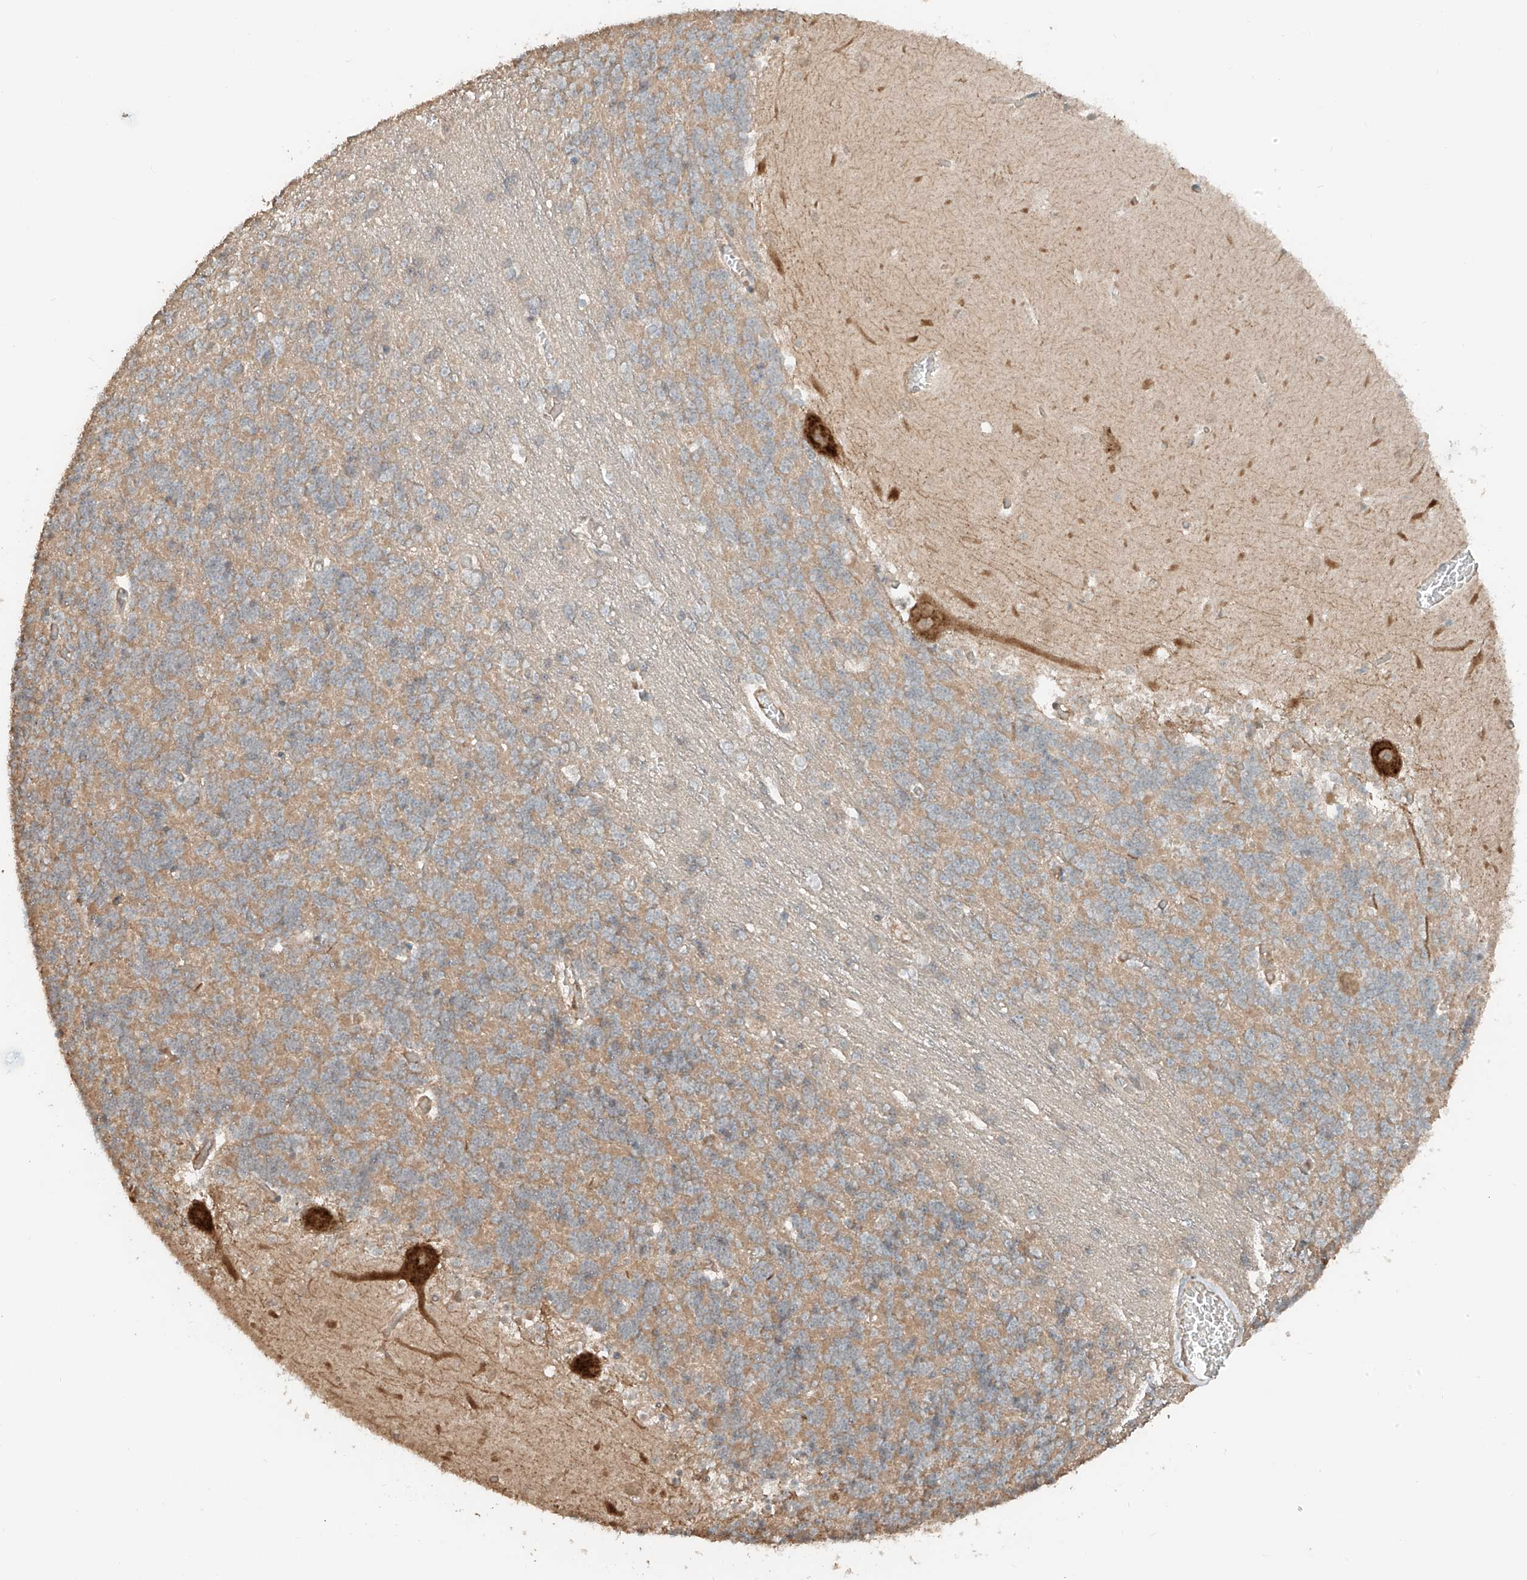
{"staining": {"intensity": "negative", "quantity": "none", "location": "none"}, "tissue": "cerebellum", "cell_type": "Cells in granular layer", "image_type": "normal", "snomed": [{"axis": "morphology", "description": "Normal tissue, NOS"}, {"axis": "topography", "description": "Cerebellum"}], "caption": "DAB (3,3'-diaminobenzidine) immunohistochemical staining of unremarkable human cerebellum reveals no significant positivity in cells in granular layer.", "gene": "ANKZF1", "patient": {"sex": "male", "age": 37}}